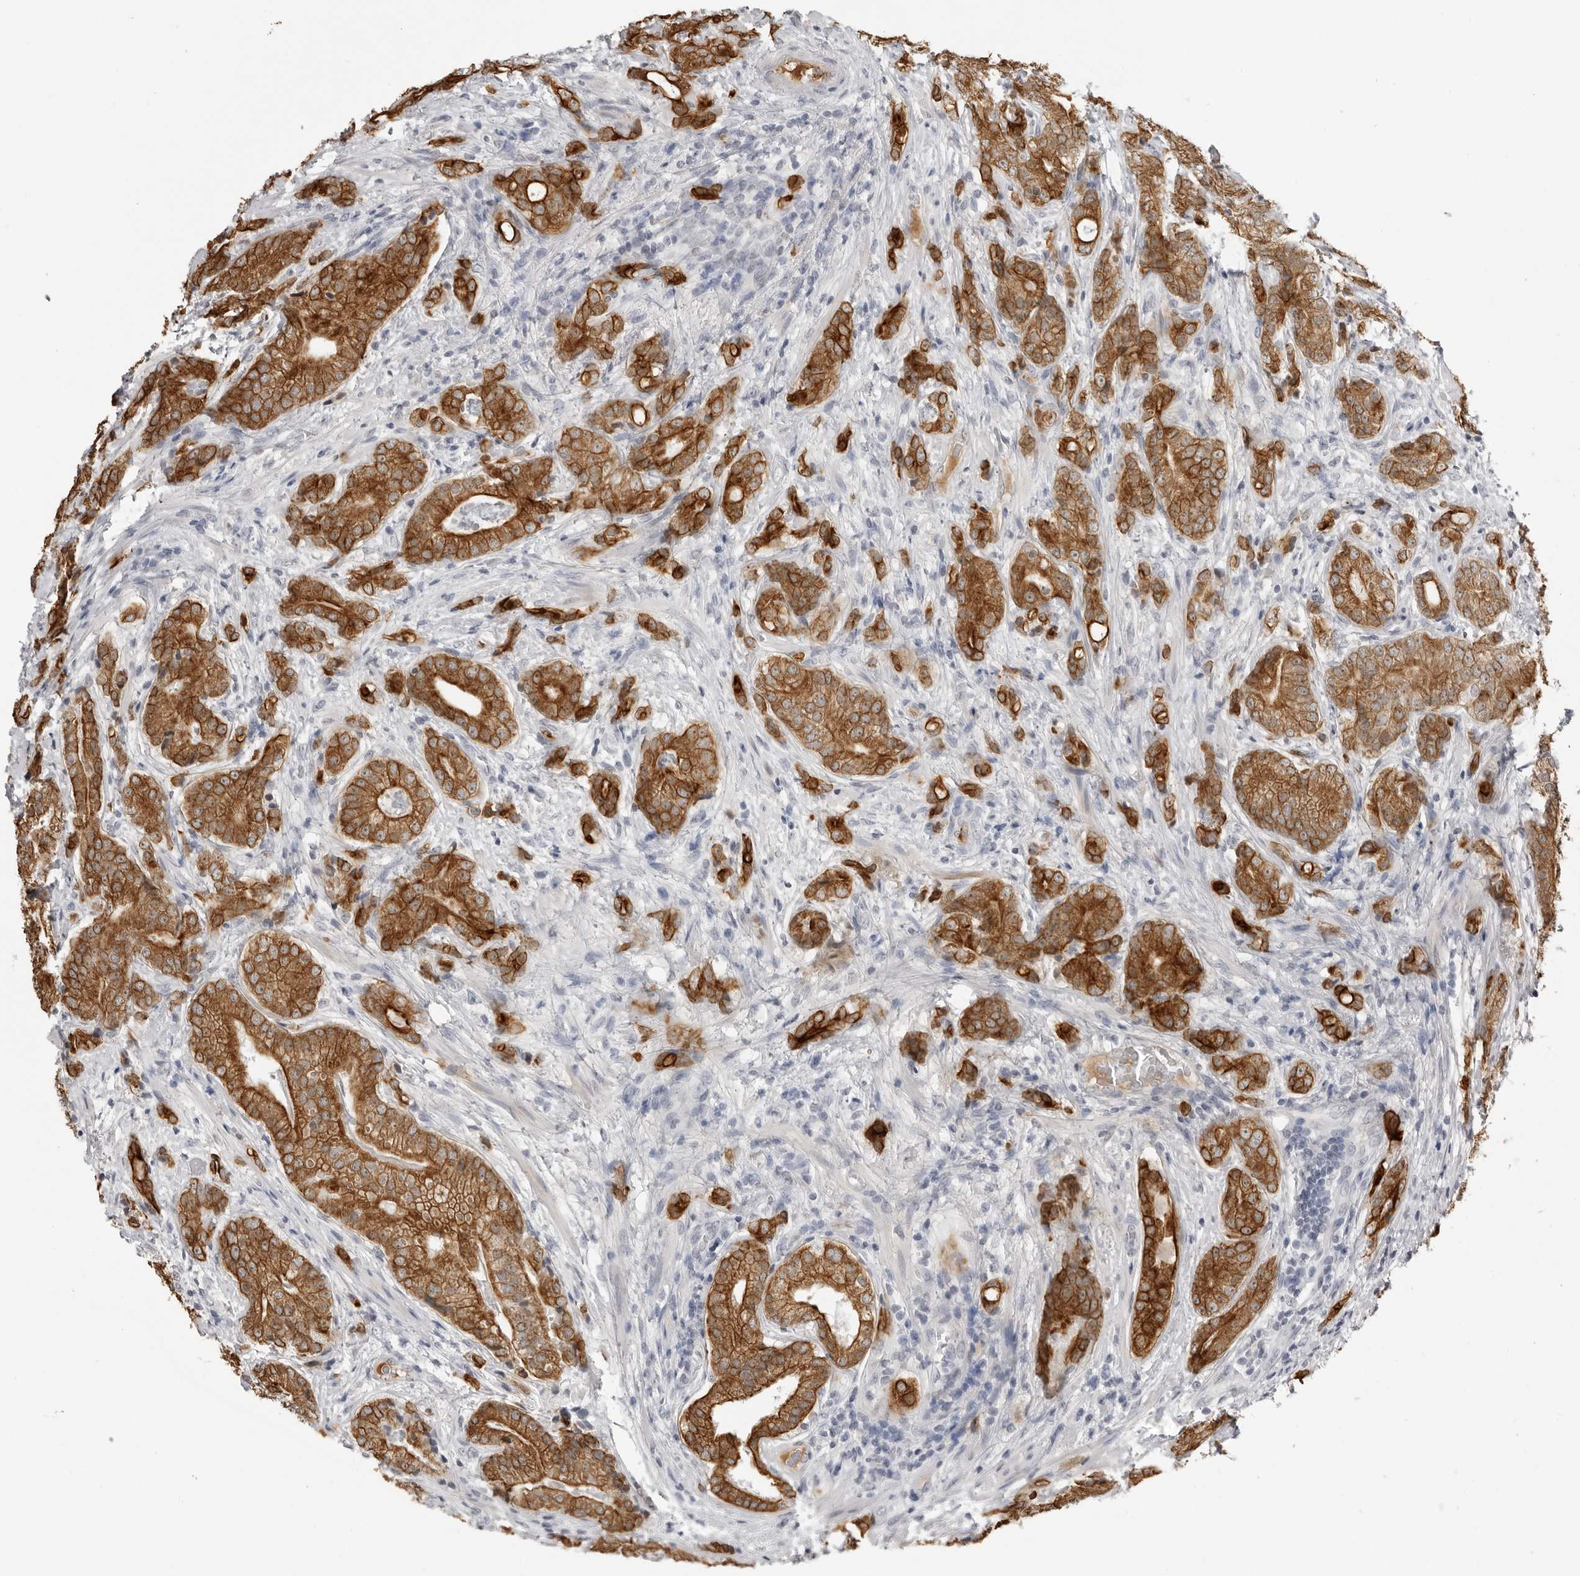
{"staining": {"intensity": "strong", "quantity": ">75%", "location": "cytoplasmic/membranous"}, "tissue": "prostate cancer", "cell_type": "Tumor cells", "image_type": "cancer", "snomed": [{"axis": "morphology", "description": "Adenocarcinoma, High grade"}, {"axis": "topography", "description": "Prostate"}], "caption": "Immunohistochemistry histopathology image of neoplastic tissue: human prostate cancer (adenocarcinoma (high-grade)) stained using immunohistochemistry (IHC) displays high levels of strong protein expression localized specifically in the cytoplasmic/membranous of tumor cells, appearing as a cytoplasmic/membranous brown color.", "gene": "SERPINF2", "patient": {"sex": "male", "age": 57}}